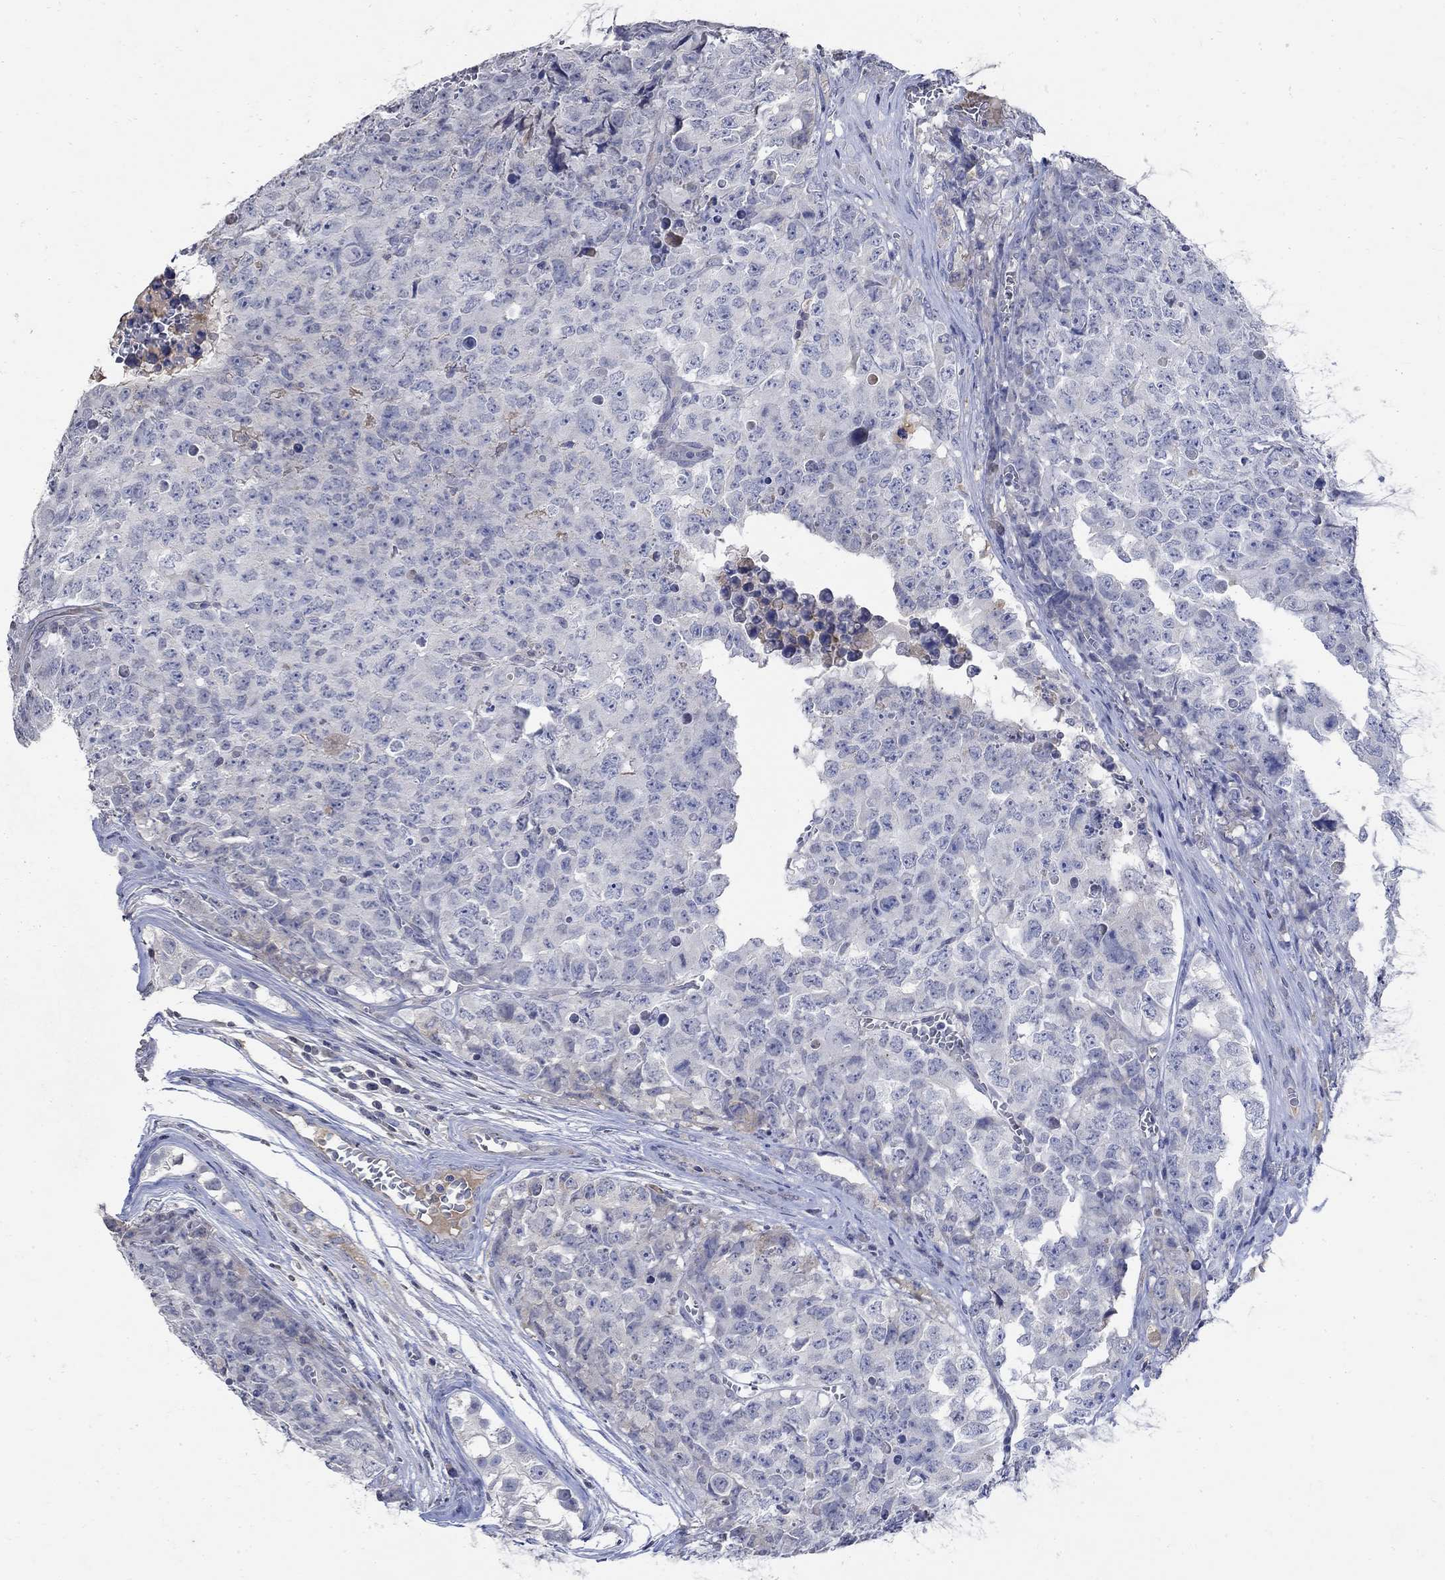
{"staining": {"intensity": "negative", "quantity": "none", "location": "none"}, "tissue": "testis cancer", "cell_type": "Tumor cells", "image_type": "cancer", "snomed": [{"axis": "morphology", "description": "Carcinoma, Embryonal, NOS"}, {"axis": "topography", "description": "Testis"}], "caption": "The IHC histopathology image has no significant expression in tumor cells of testis cancer tissue.", "gene": "TMEM169", "patient": {"sex": "male", "age": 23}}